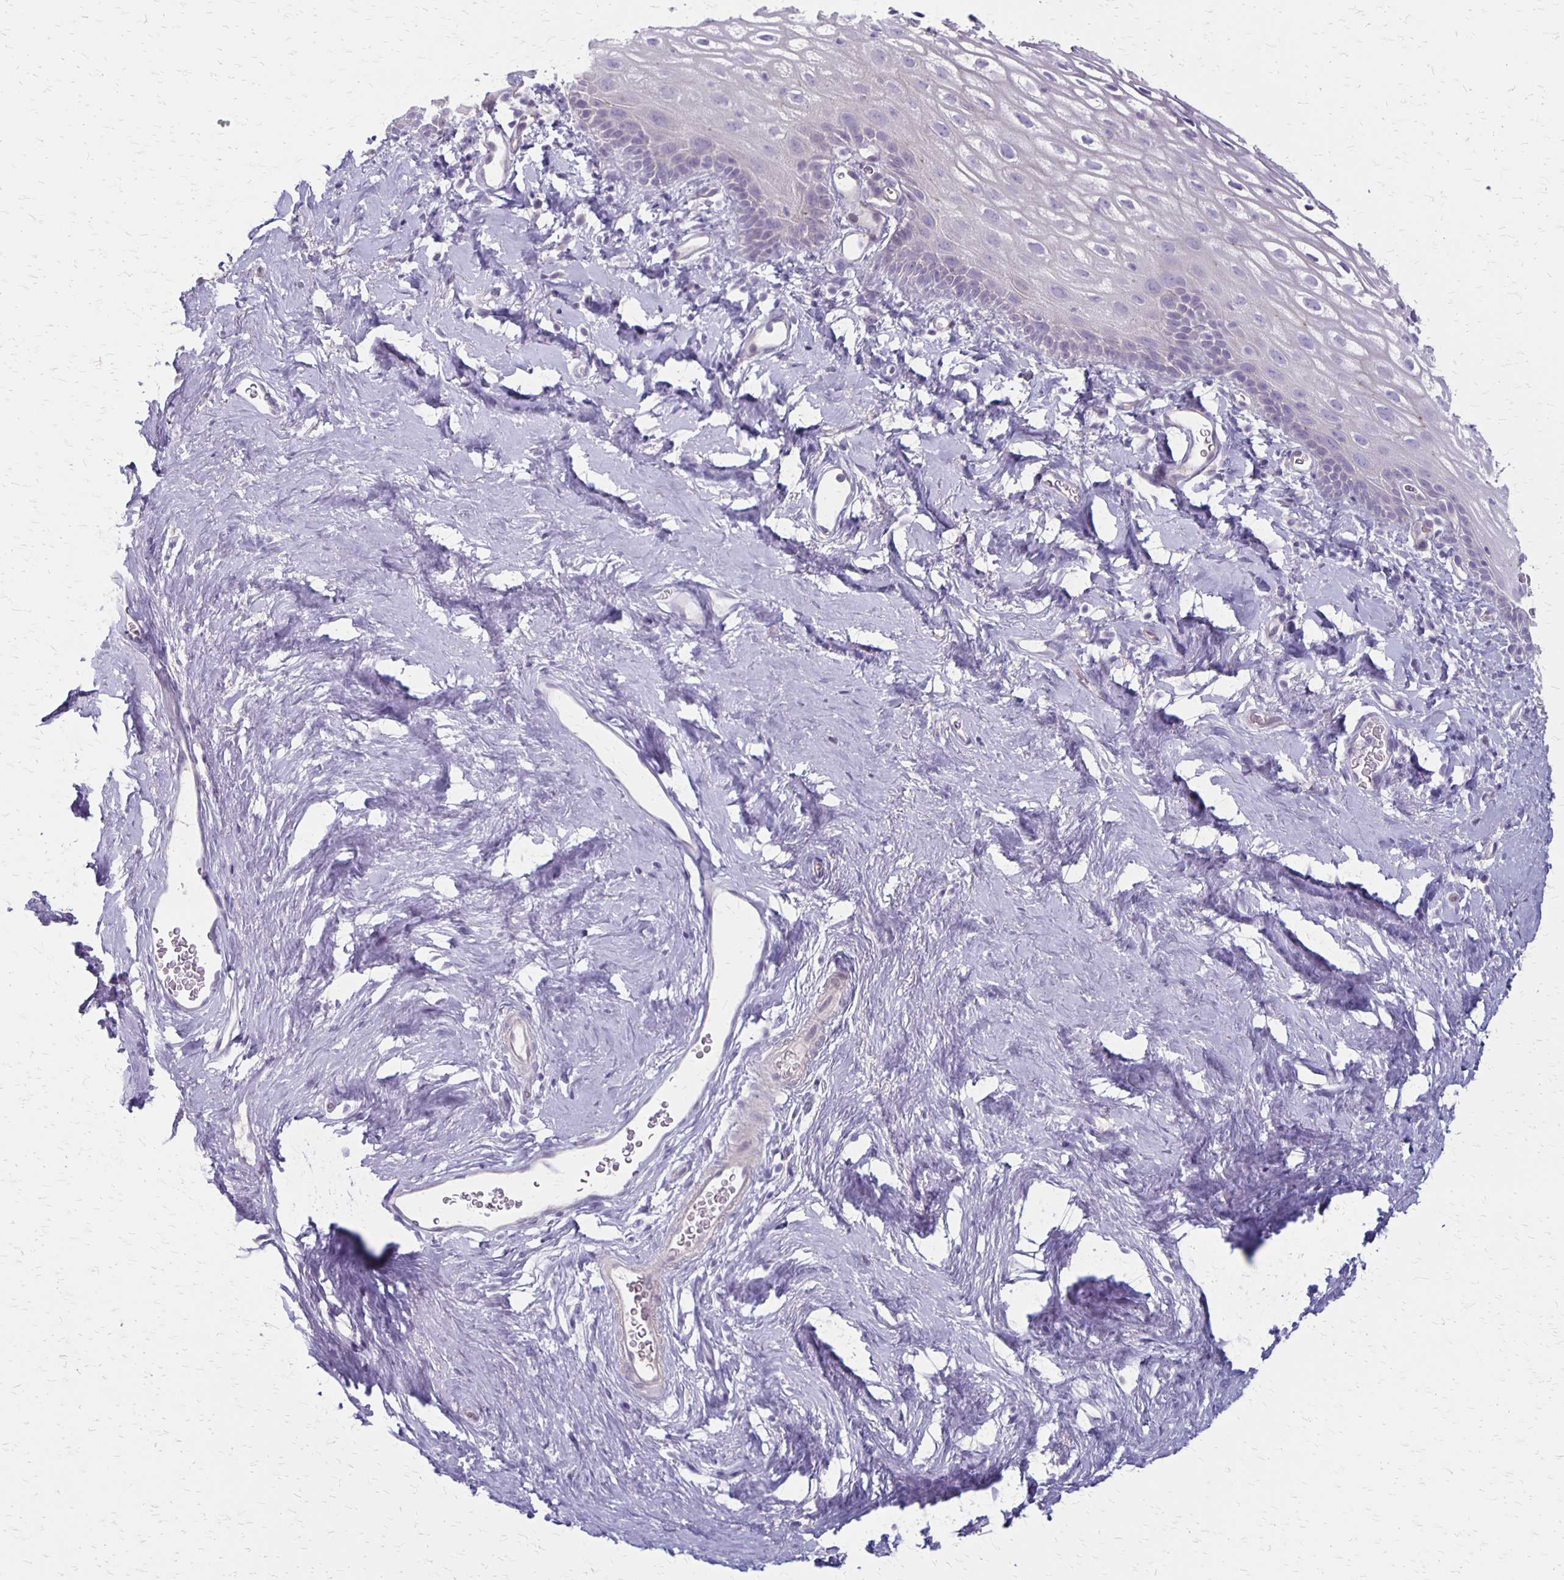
{"staining": {"intensity": "negative", "quantity": "none", "location": "none"}, "tissue": "vagina", "cell_type": "Squamous epithelial cells", "image_type": "normal", "snomed": [{"axis": "morphology", "description": "Normal tissue, NOS"}, {"axis": "morphology", "description": "Adenocarcinoma, NOS"}, {"axis": "topography", "description": "Rectum"}, {"axis": "topography", "description": "Vagina"}, {"axis": "topography", "description": "Peripheral nerve tissue"}], "caption": "Protein analysis of benign vagina displays no significant expression in squamous epithelial cells. (Immunohistochemistry, brightfield microscopy, high magnification).", "gene": "HOMER1", "patient": {"sex": "female", "age": 71}}